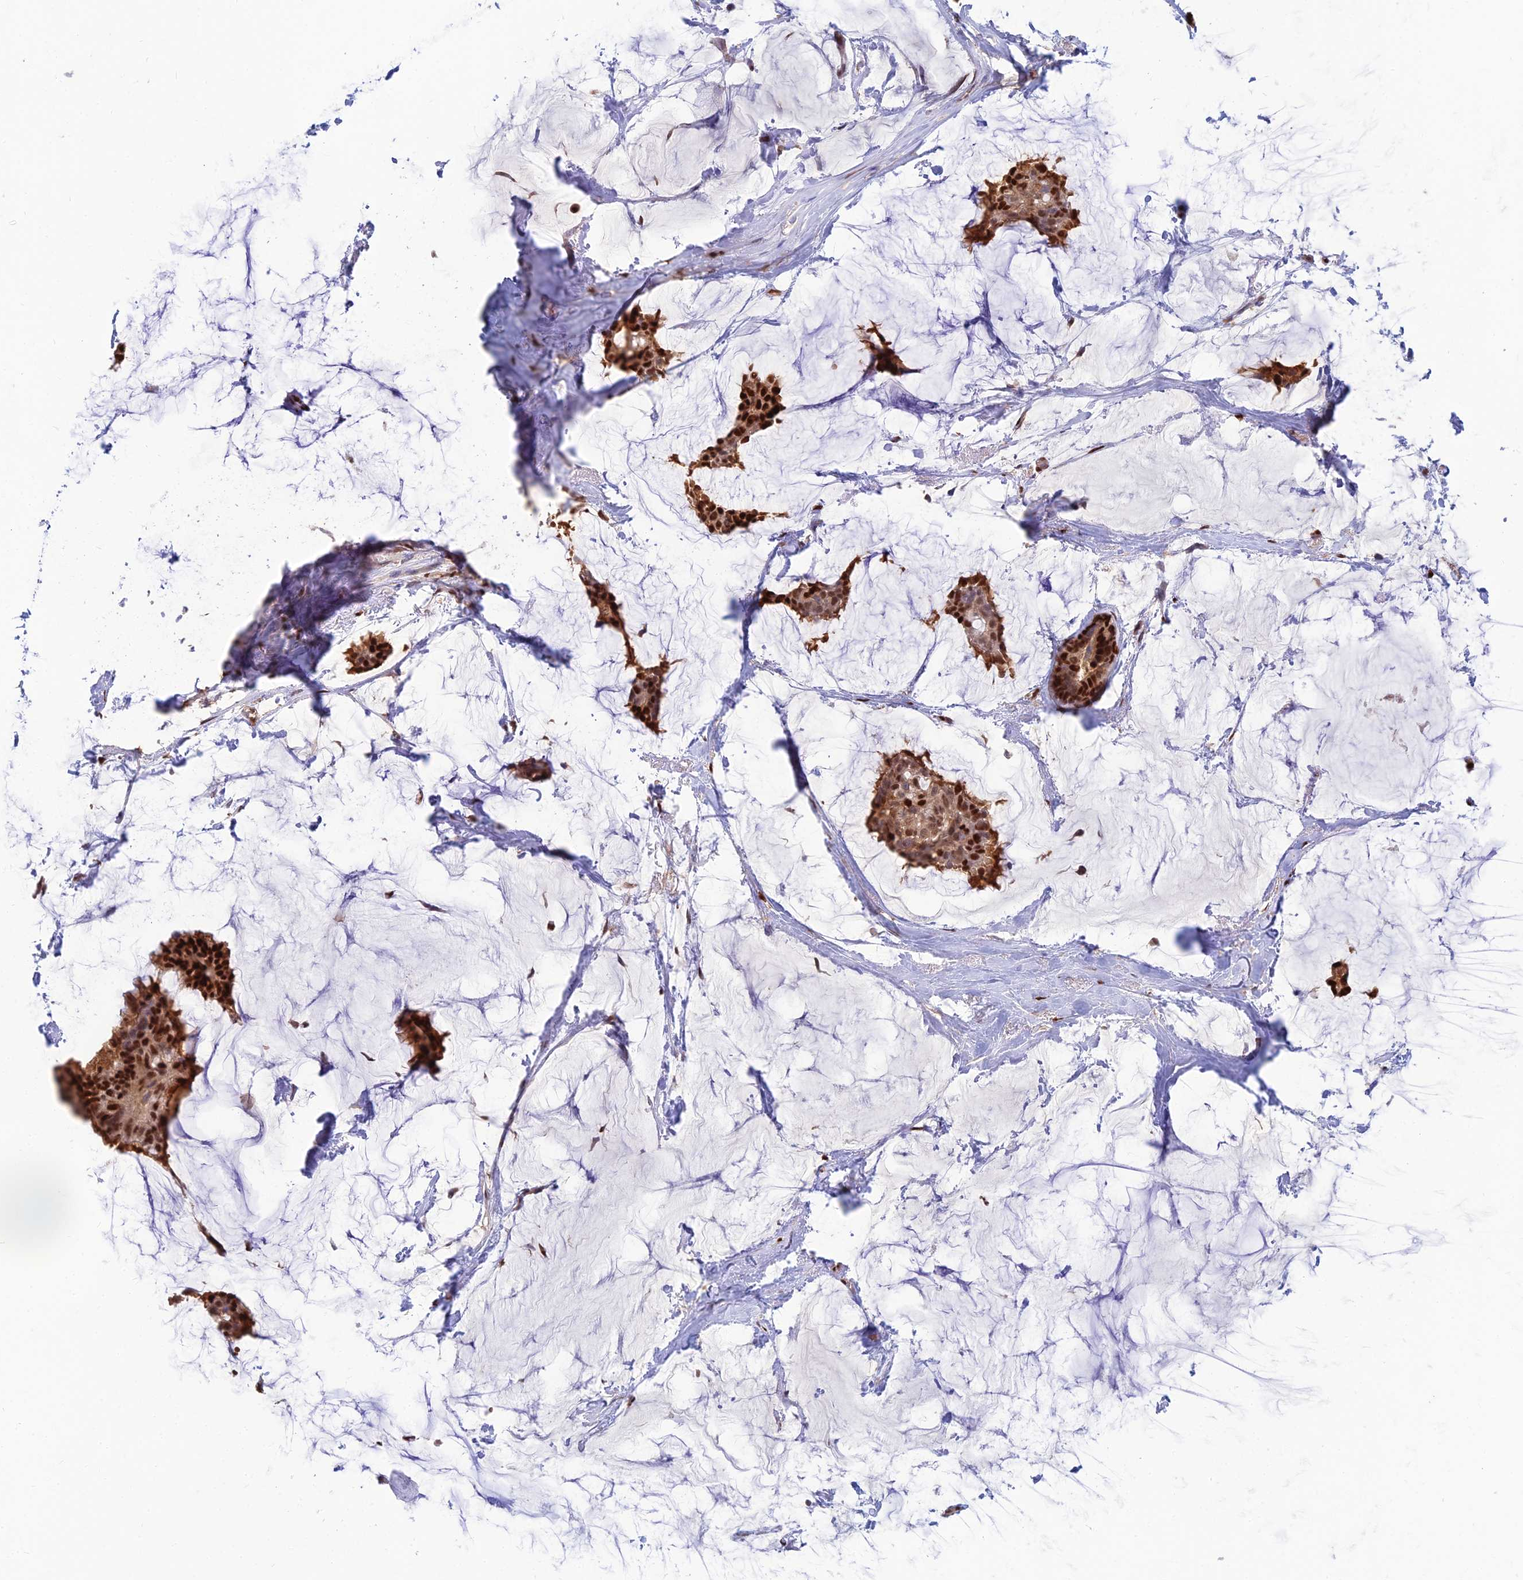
{"staining": {"intensity": "strong", "quantity": ">75%", "location": "nuclear"}, "tissue": "breast cancer", "cell_type": "Tumor cells", "image_type": "cancer", "snomed": [{"axis": "morphology", "description": "Duct carcinoma"}, {"axis": "topography", "description": "Breast"}], "caption": "Approximately >75% of tumor cells in breast cancer (infiltrating ductal carcinoma) show strong nuclear protein positivity as visualized by brown immunohistochemical staining.", "gene": "DNPEP", "patient": {"sex": "female", "age": 93}}